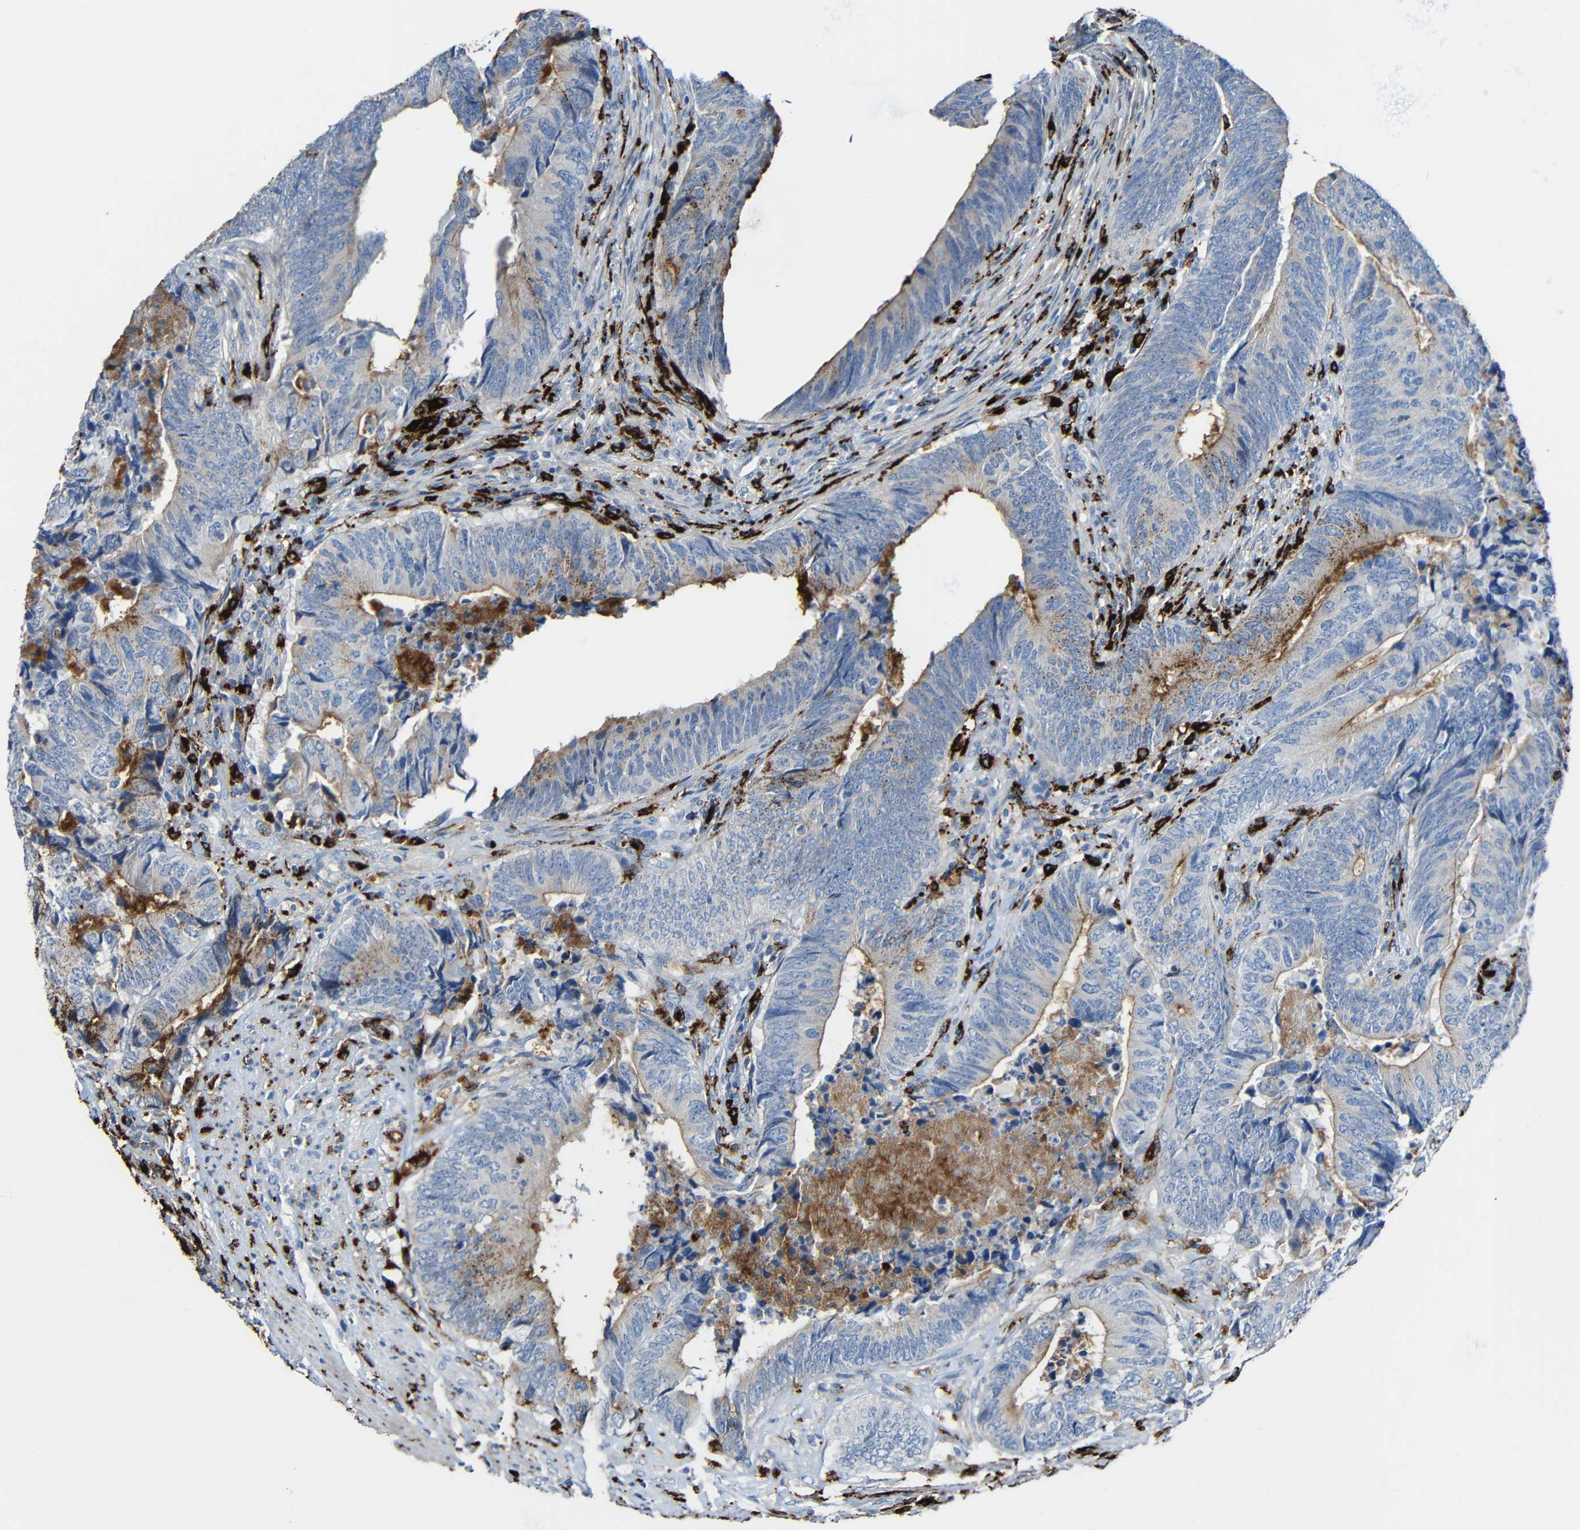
{"staining": {"intensity": "moderate", "quantity": ">75%", "location": "cytoplasmic/membranous"}, "tissue": "colorectal cancer", "cell_type": "Tumor cells", "image_type": "cancer", "snomed": [{"axis": "morphology", "description": "Normal tissue, NOS"}, {"axis": "morphology", "description": "Adenocarcinoma, NOS"}, {"axis": "topography", "description": "Colon"}], "caption": "DAB (3,3'-diaminobenzidine) immunohistochemical staining of human colorectal cancer (adenocarcinoma) displays moderate cytoplasmic/membranous protein expression in about >75% of tumor cells.", "gene": "HLA-DMA", "patient": {"sex": "male", "age": 56}}